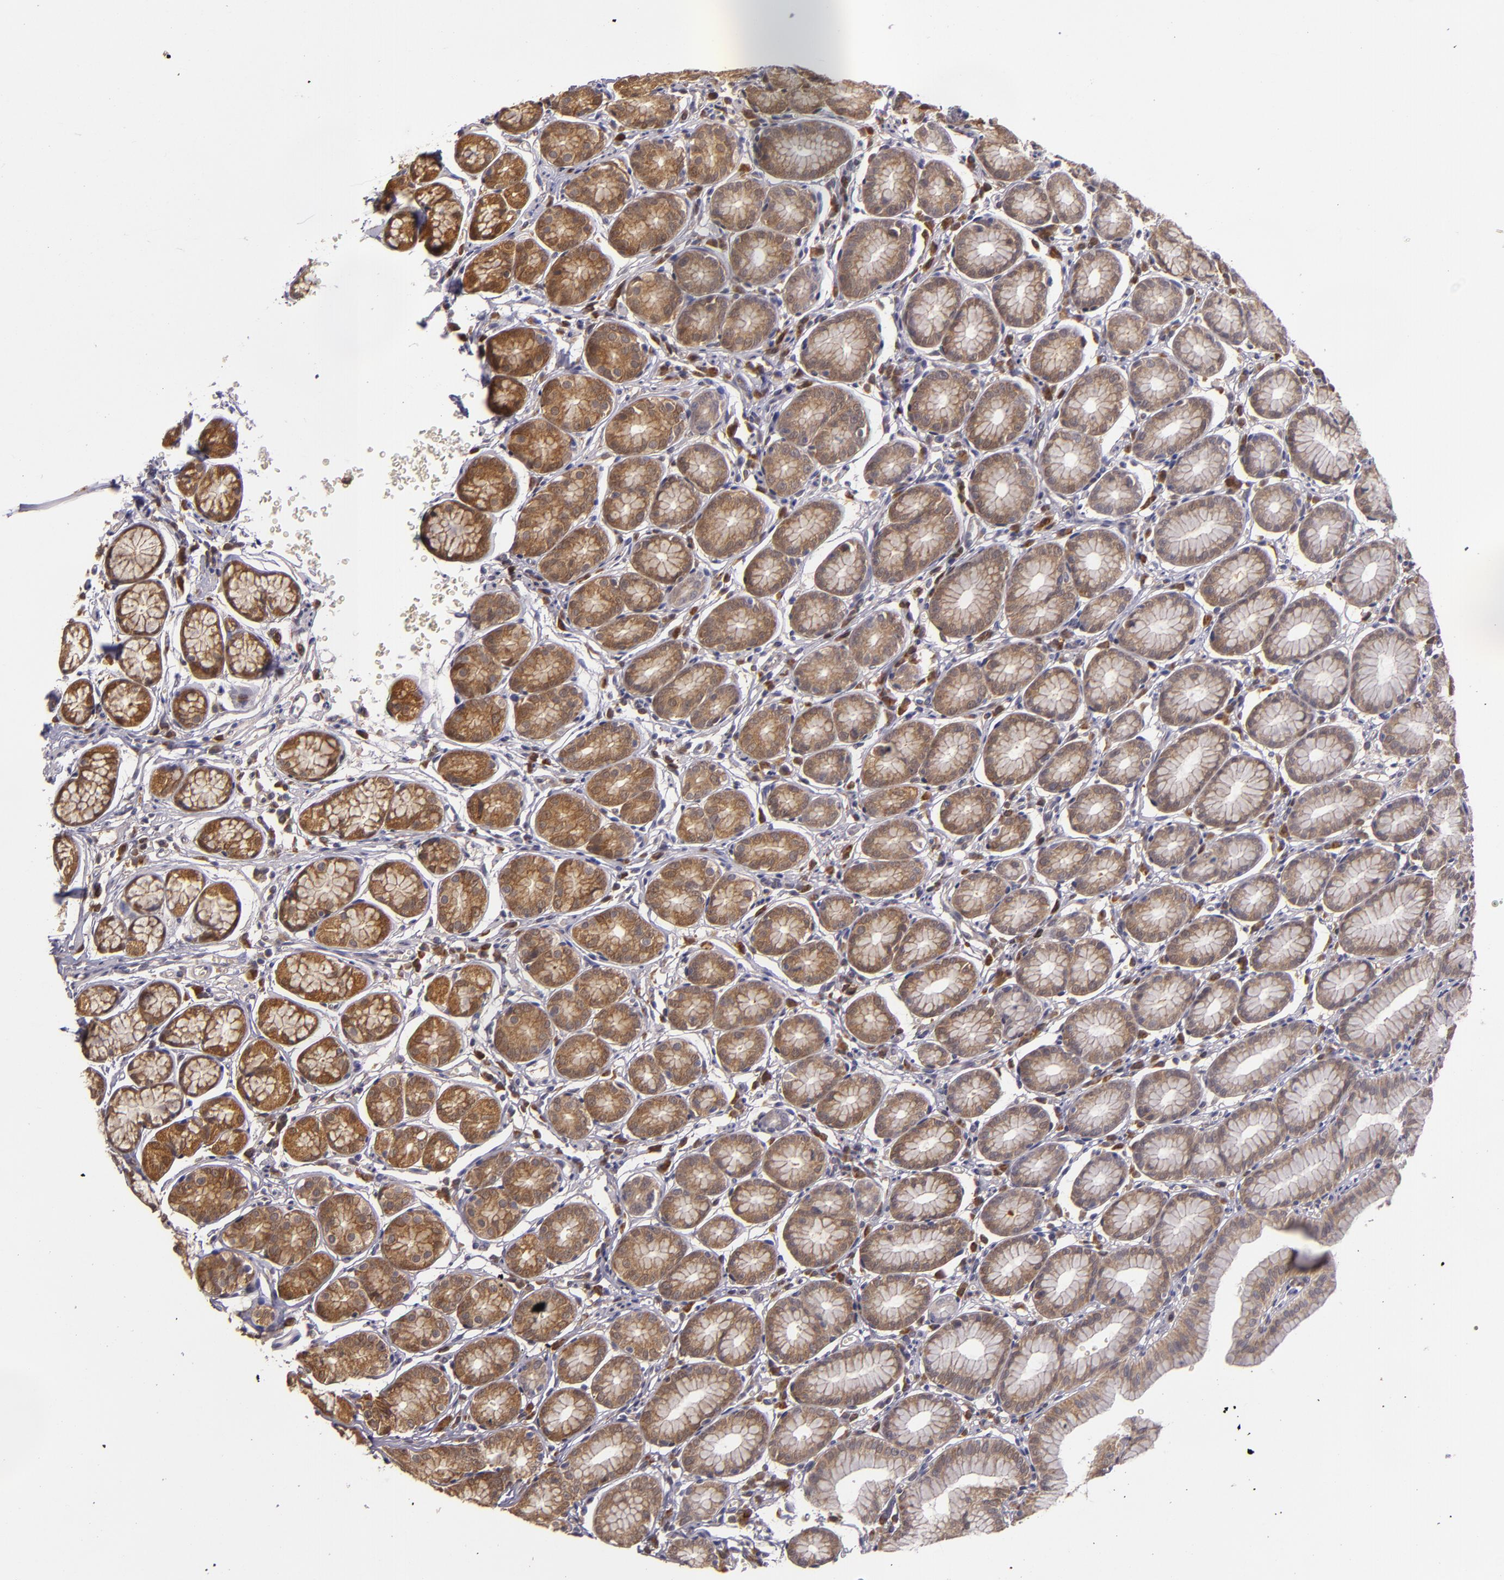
{"staining": {"intensity": "moderate", "quantity": ">75%", "location": "cytoplasmic/membranous"}, "tissue": "stomach", "cell_type": "Glandular cells", "image_type": "normal", "snomed": [{"axis": "morphology", "description": "Normal tissue, NOS"}, {"axis": "topography", "description": "Stomach"}], "caption": "Glandular cells display medium levels of moderate cytoplasmic/membranous staining in about >75% of cells in benign stomach. Using DAB (3,3'-diaminobenzidine) (brown) and hematoxylin (blue) stains, captured at high magnification using brightfield microscopy.", "gene": "FHIT", "patient": {"sex": "male", "age": 42}}